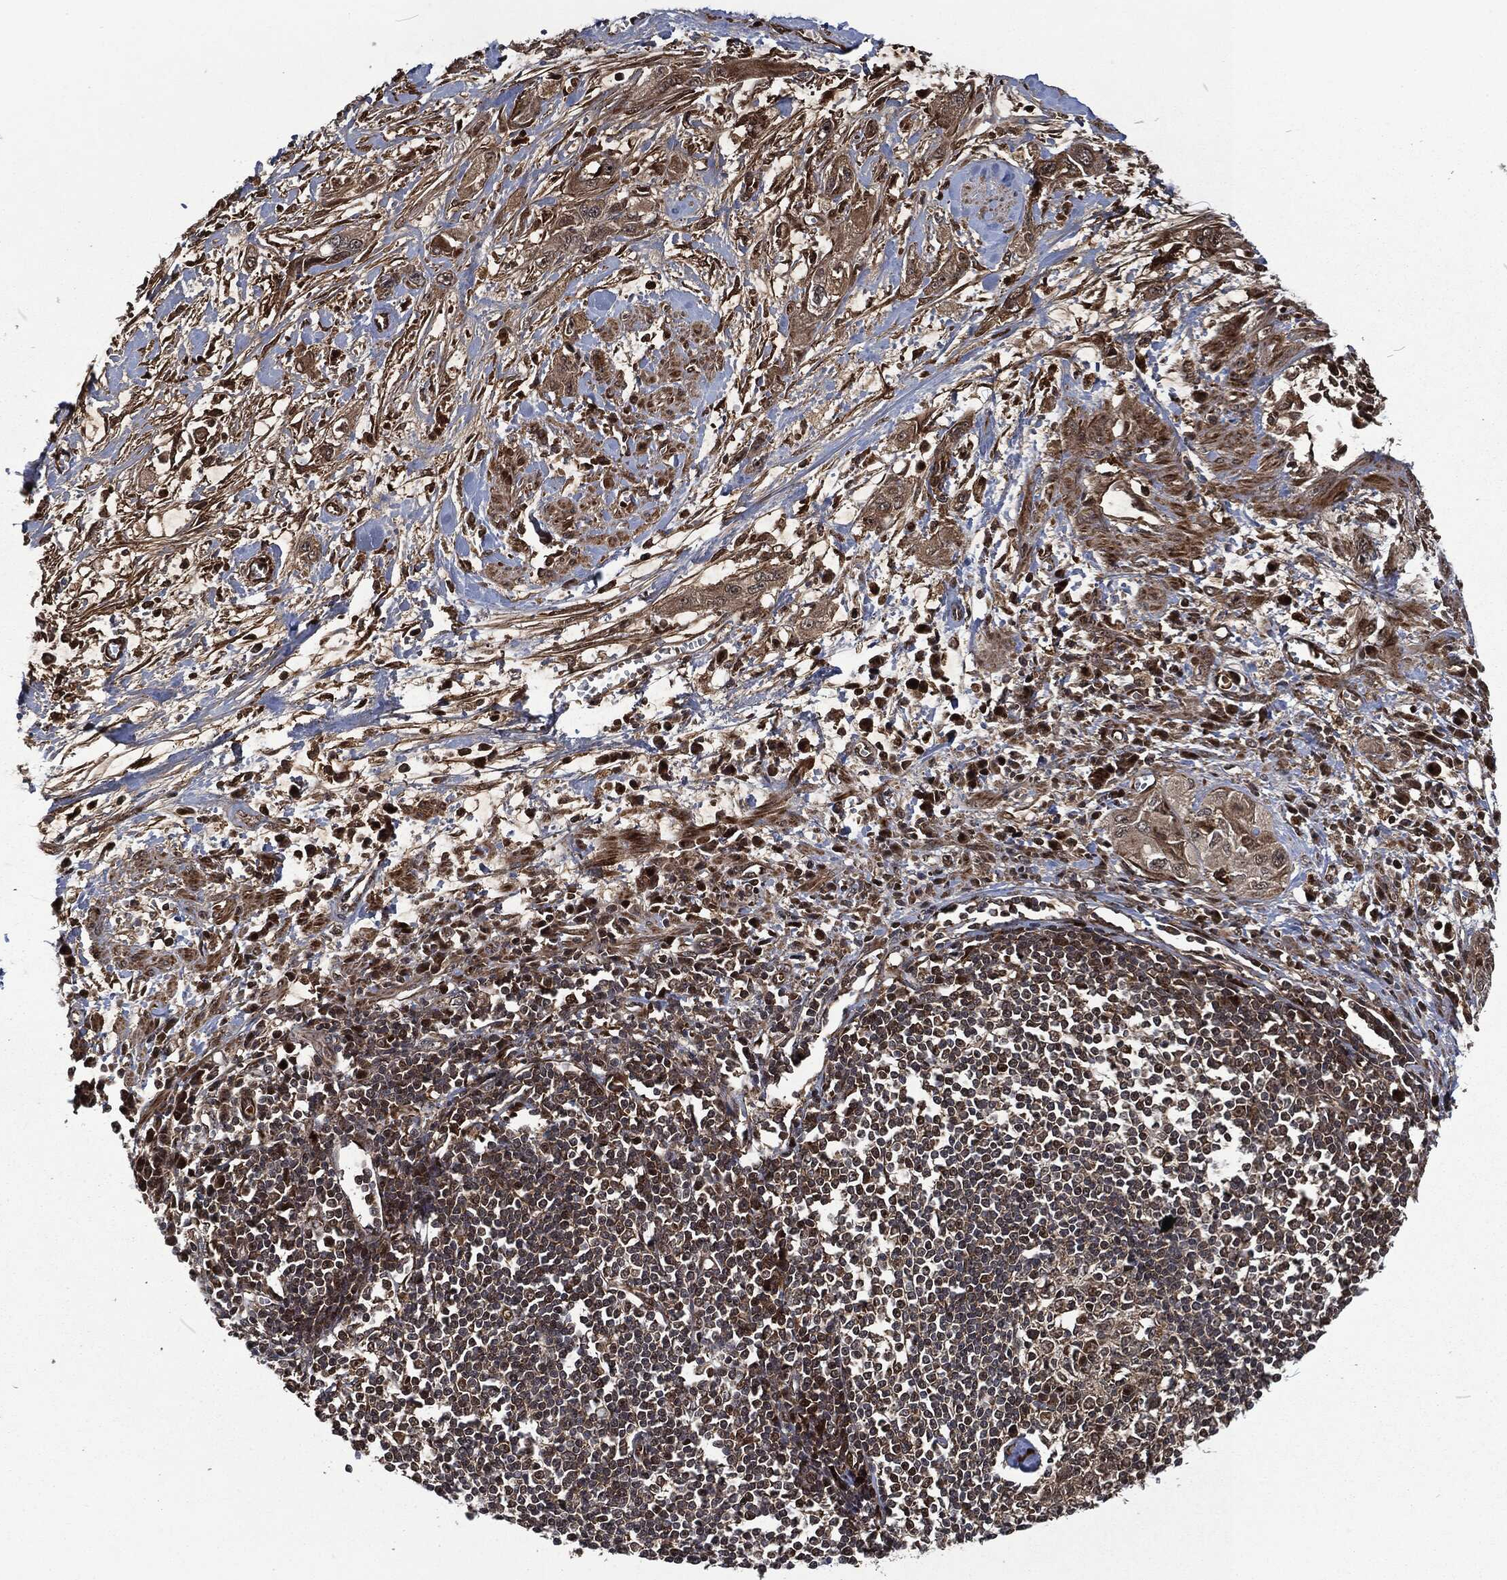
{"staining": {"intensity": "weak", "quantity": ">75%", "location": "cytoplasmic/membranous"}, "tissue": "pancreatic cancer", "cell_type": "Tumor cells", "image_type": "cancer", "snomed": [{"axis": "morphology", "description": "Adenocarcinoma, NOS"}, {"axis": "topography", "description": "Pancreas"}], "caption": "The micrograph exhibits staining of pancreatic cancer (adenocarcinoma), revealing weak cytoplasmic/membranous protein positivity (brown color) within tumor cells.", "gene": "CMPK2", "patient": {"sex": "male", "age": 72}}